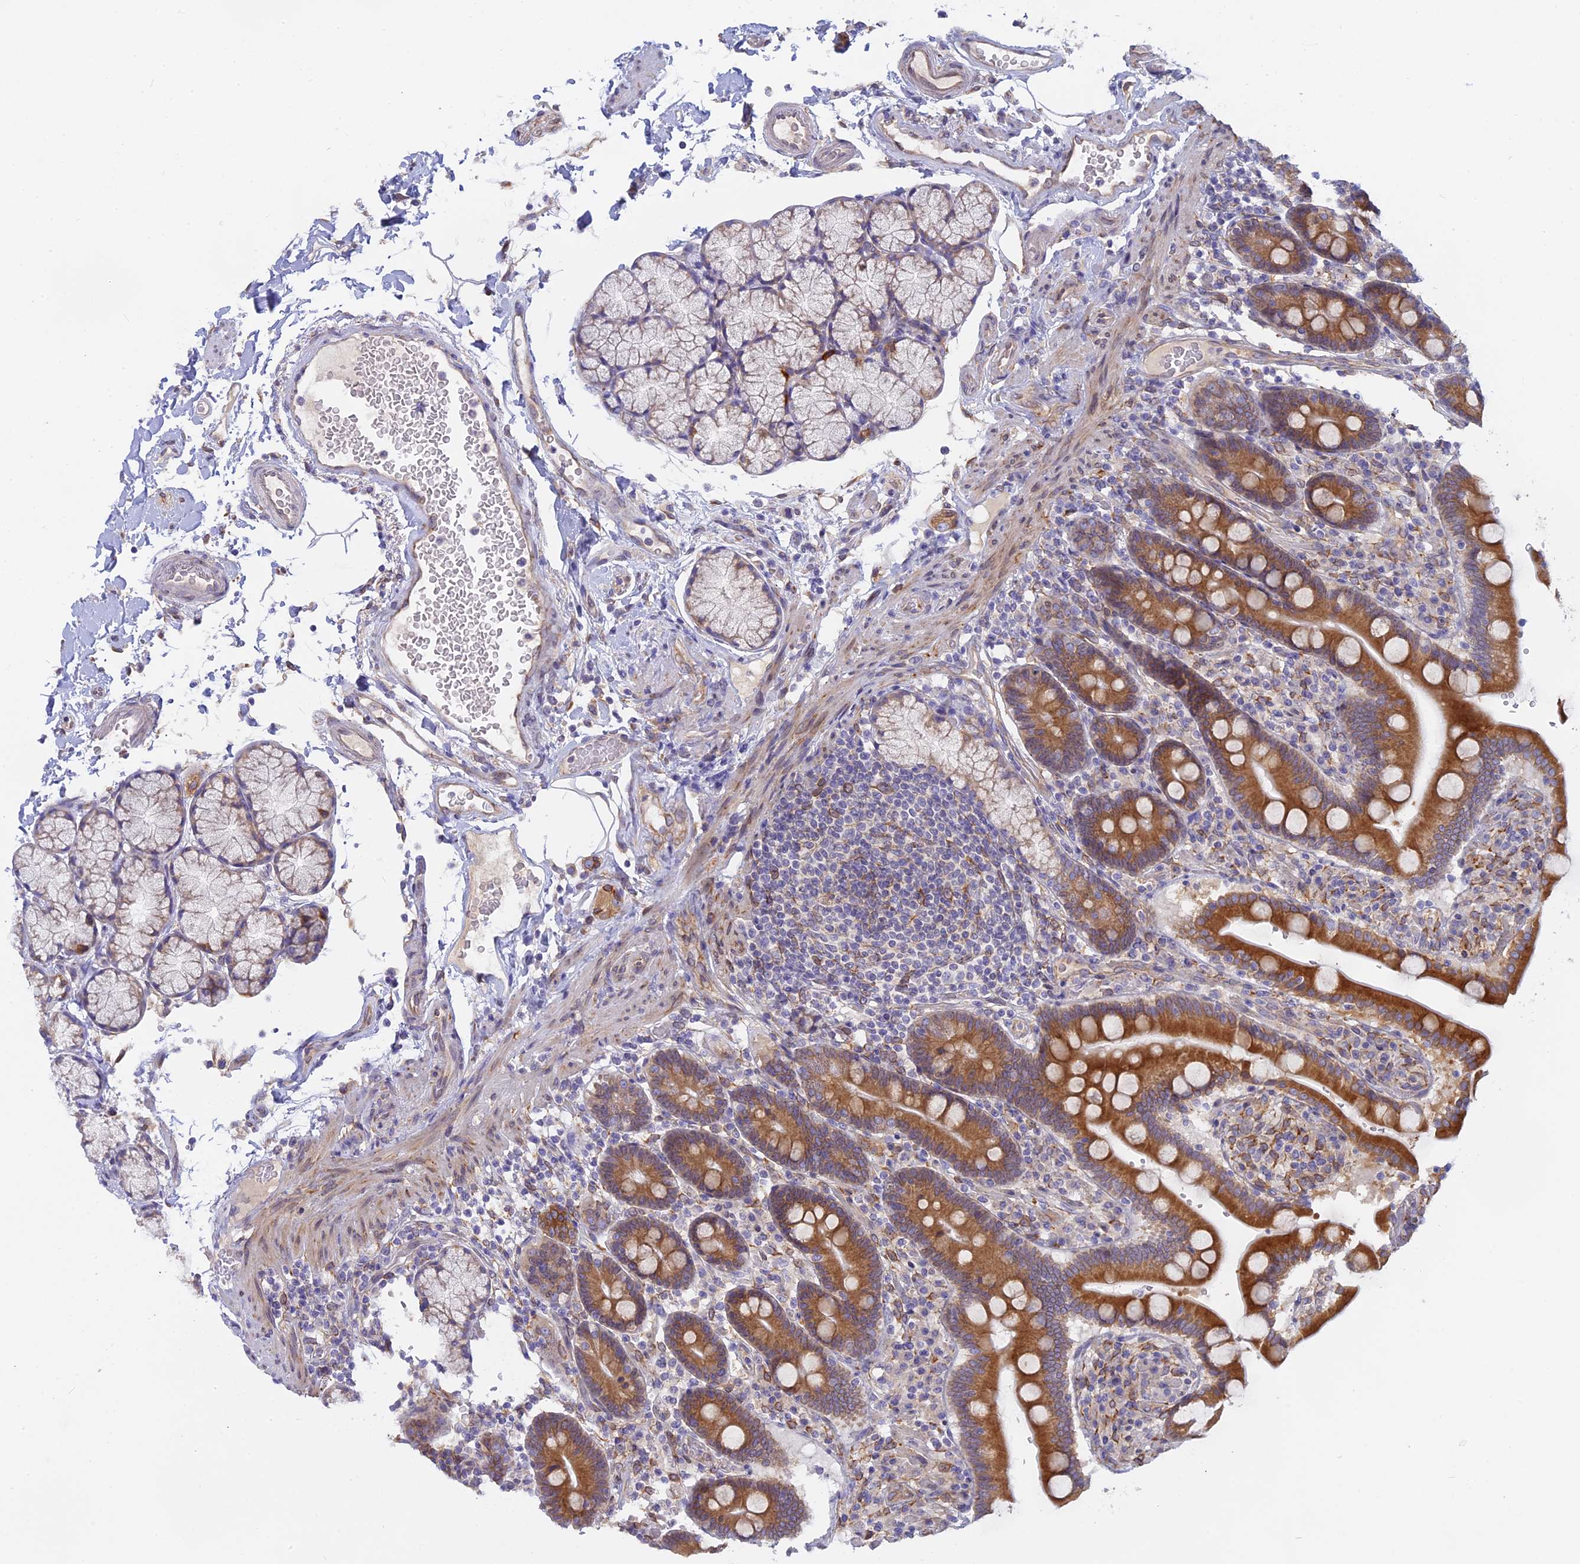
{"staining": {"intensity": "moderate", "quantity": ">75%", "location": "cytoplasmic/membranous"}, "tissue": "duodenum", "cell_type": "Glandular cells", "image_type": "normal", "snomed": [{"axis": "morphology", "description": "Normal tissue, NOS"}, {"axis": "topography", "description": "Small intestine, NOS"}], "caption": "DAB immunohistochemical staining of benign human duodenum demonstrates moderate cytoplasmic/membranous protein positivity in about >75% of glandular cells.", "gene": "TLCD1", "patient": {"sex": "female", "age": 71}}